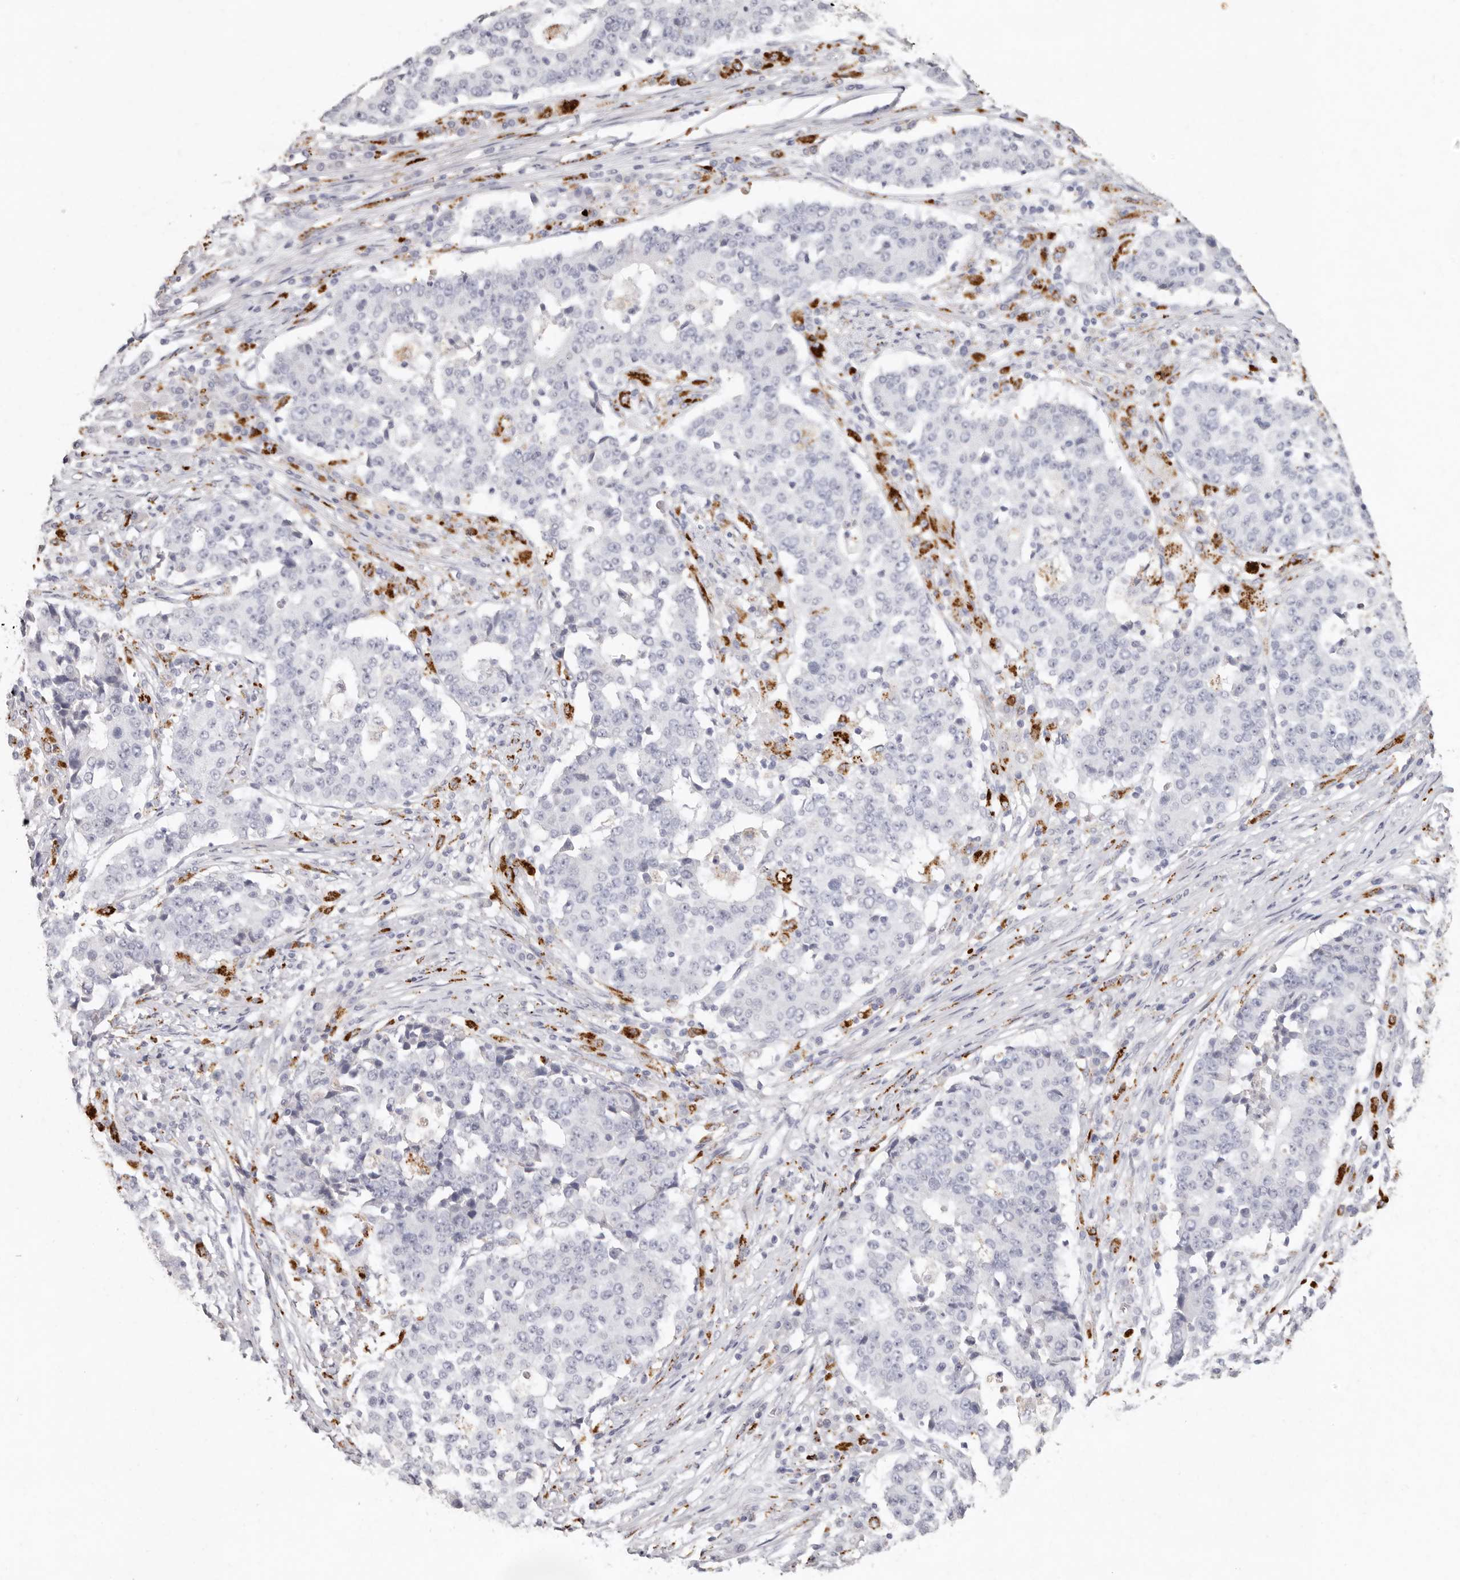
{"staining": {"intensity": "negative", "quantity": "none", "location": "none"}, "tissue": "stomach cancer", "cell_type": "Tumor cells", "image_type": "cancer", "snomed": [{"axis": "morphology", "description": "Adenocarcinoma, NOS"}, {"axis": "topography", "description": "Stomach"}], "caption": "This is a micrograph of immunohistochemistry staining of stomach cancer (adenocarcinoma), which shows no positivity in tumor cells.", "gene": "FAM185A", "patient": {"sex": "male", "age": 59}}